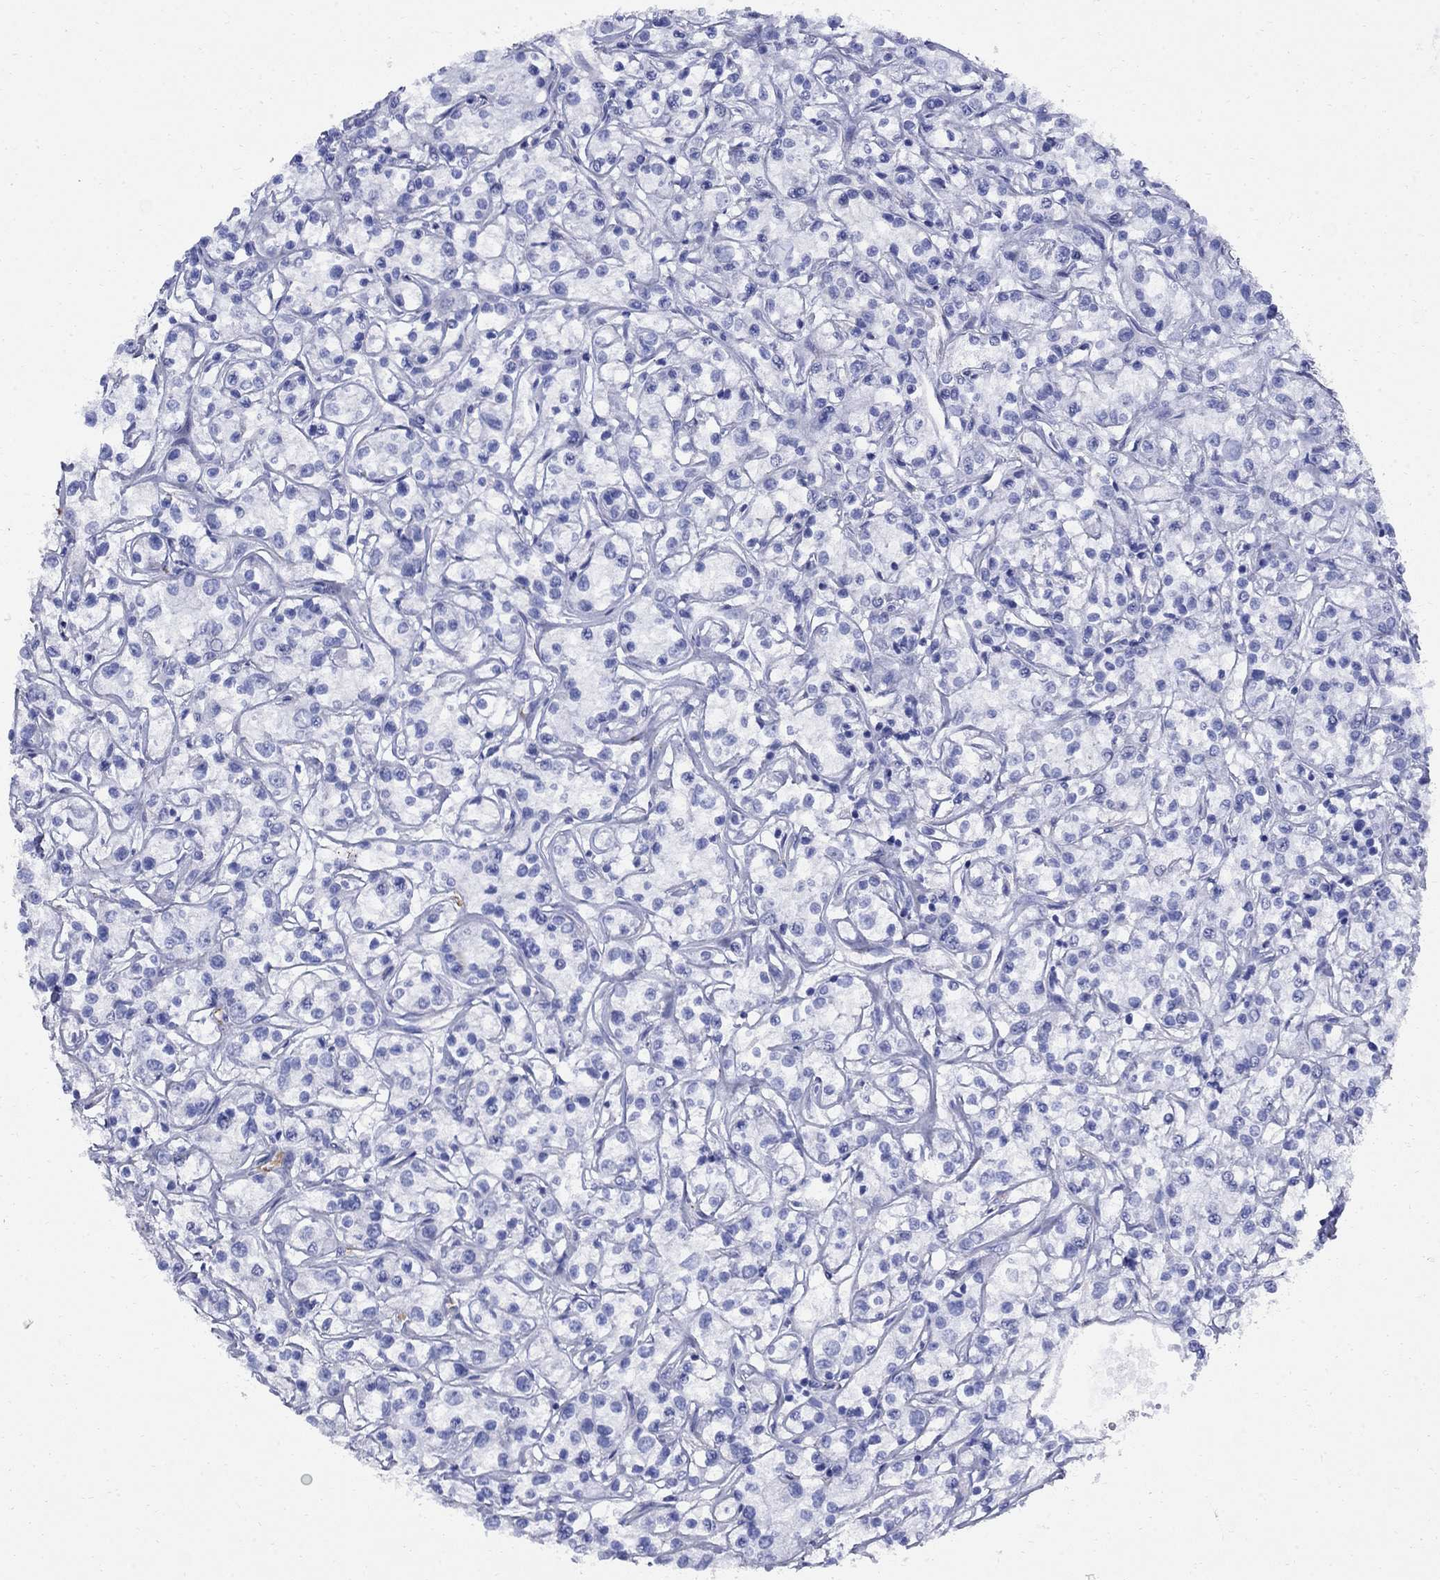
{"staining": {"intensity": "negative", "quantity": "none", "location": "none"}, "tissue": "renal cancer", "cell_type": "Tumor cells", "image_type": "cancer", "snomed": [{"axis": "morphology", "description": "Adenocarcinoma, NOS"}, {"axis": "topography", "description": "Kidney"}], "caption": "Tumor cells show no significant positivity in adenocarcinoma (renal). (DAB (3,3'-diaminobenzidine) IHC, high magnification).", "gene": "VTN", "patient": {"sex": "female", "age": 59}}